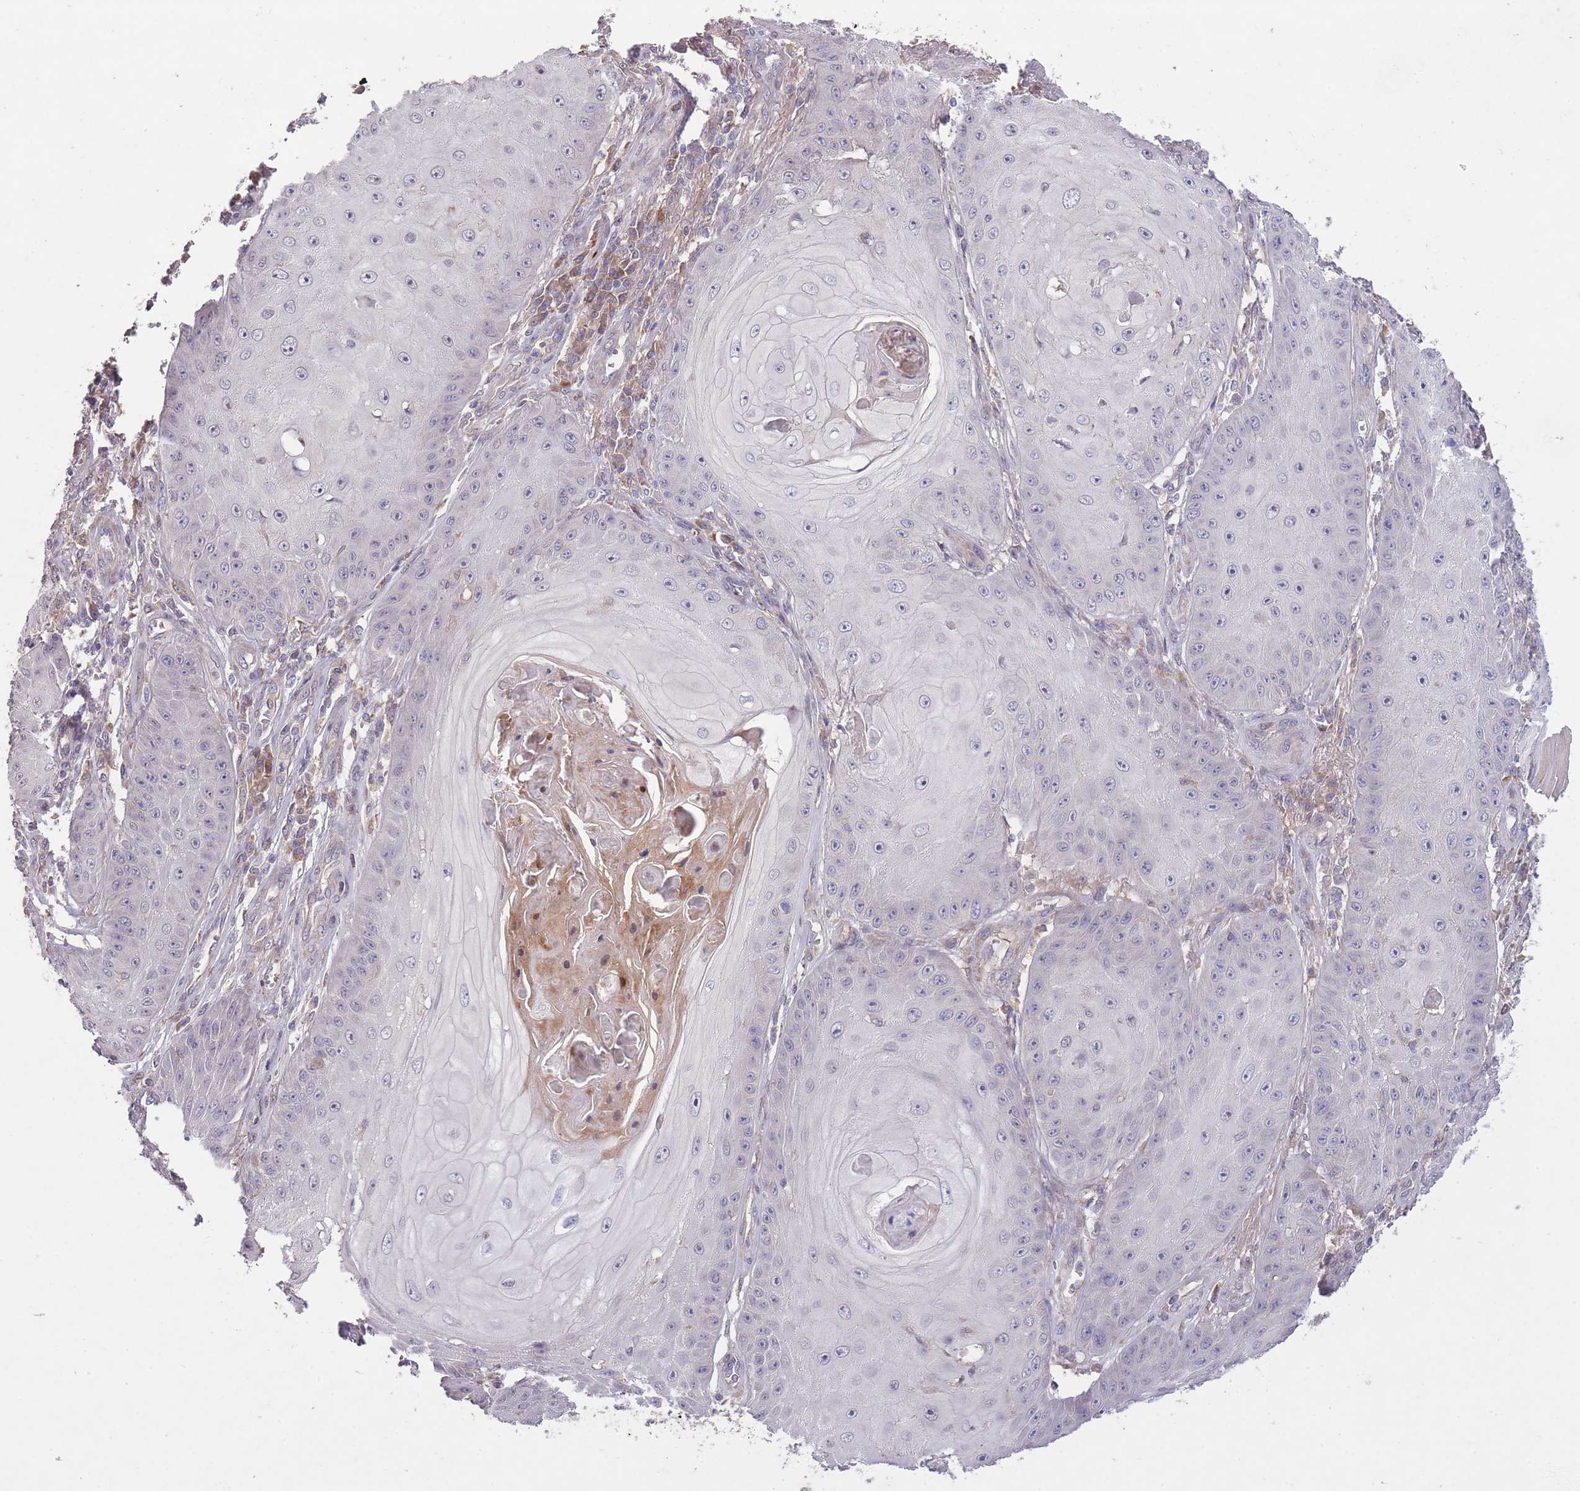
{"staining": {"intensity": "negative", "quantity": "none", "location": "none"}, "tissue": "skin cancer", "cell_type": "Tumor cells", "image_type": "cancer", "snomed": [{"axis": "morphology", "description": "Squamous cell carcinoma, NOS"}, {"axis": "topography", "description": "Skin"}], "caption": "Tumor cells are negative for protein expression in human squamous cell carcinoma (skin). Nuclei are stained in blue.", "gene": "OR2V2", "patient": {"sex": "male", "age": 70}}